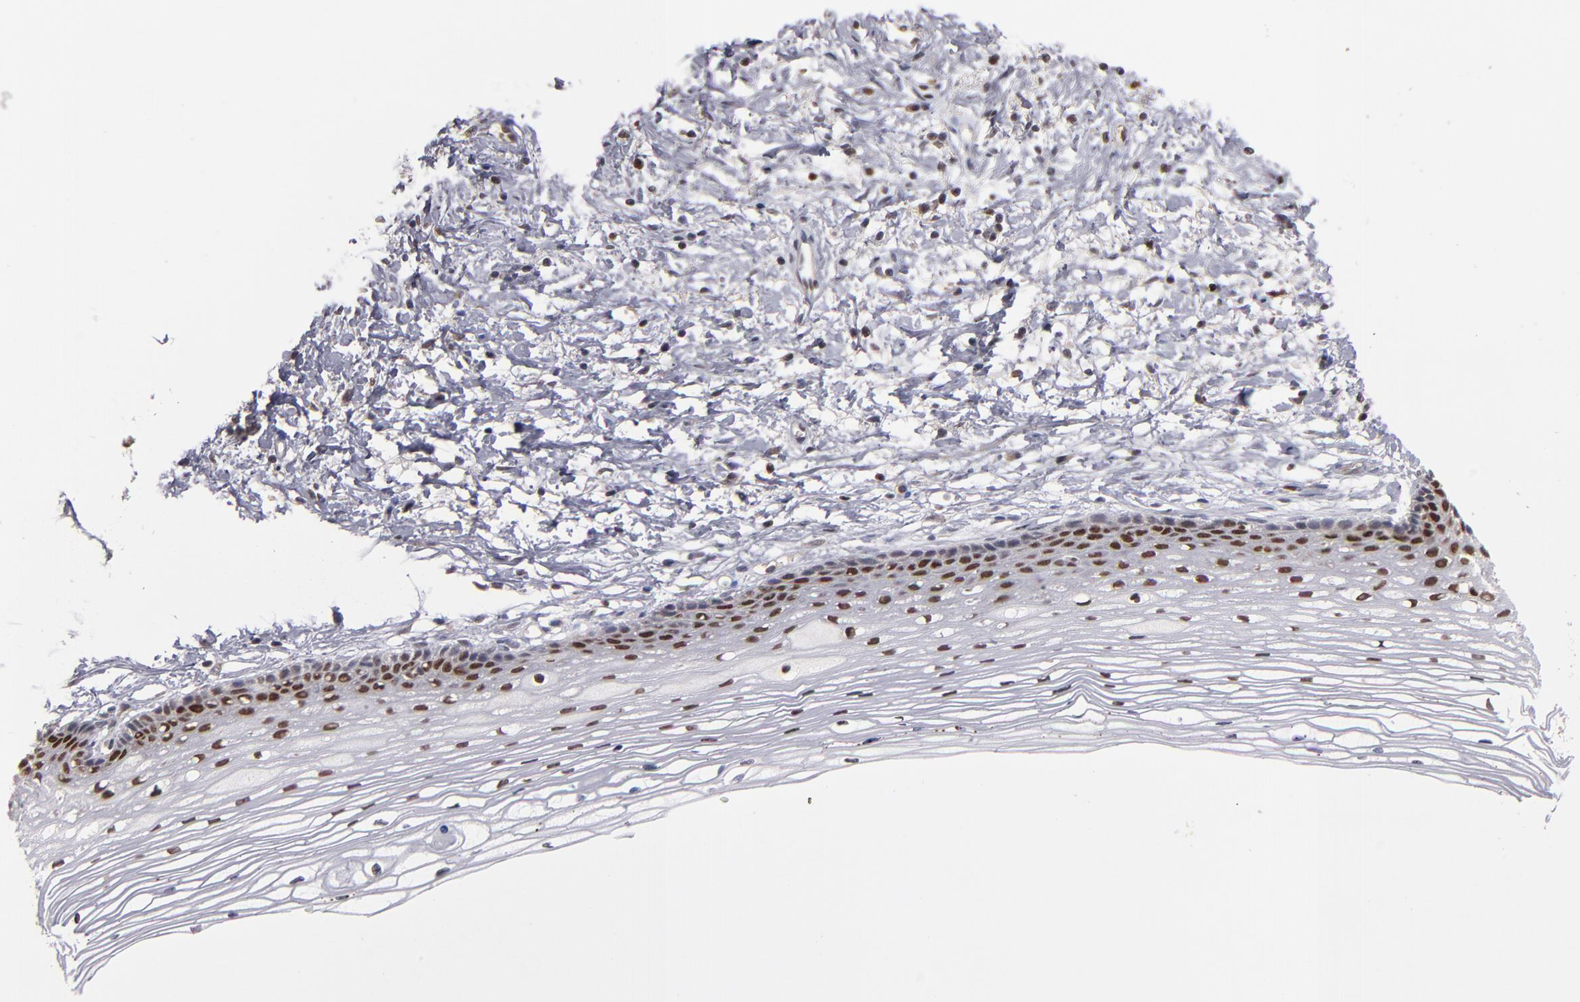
{"staining": {"intensity": "moderate", "quantity": "25%-75%", "location": "nuclear"}, "tissue": "cervix", "cell_type": "Glandular cells", "image_type": "normal", "snomed": [{"axis": "morphology", "description": "Normal tissue, NOS"}, {"axis": "topography", "description": "Cervix"}], "caption": "Immunohistochemical staining of normal human cervix exhibits medium levels of moderate nuclear positivity in approximately 25%-75% of glandular cells. (IHC, brightfield microscopy, high magnification).", "gene": "KDM6A", "patient": {"sex": "female", "age": 77}}